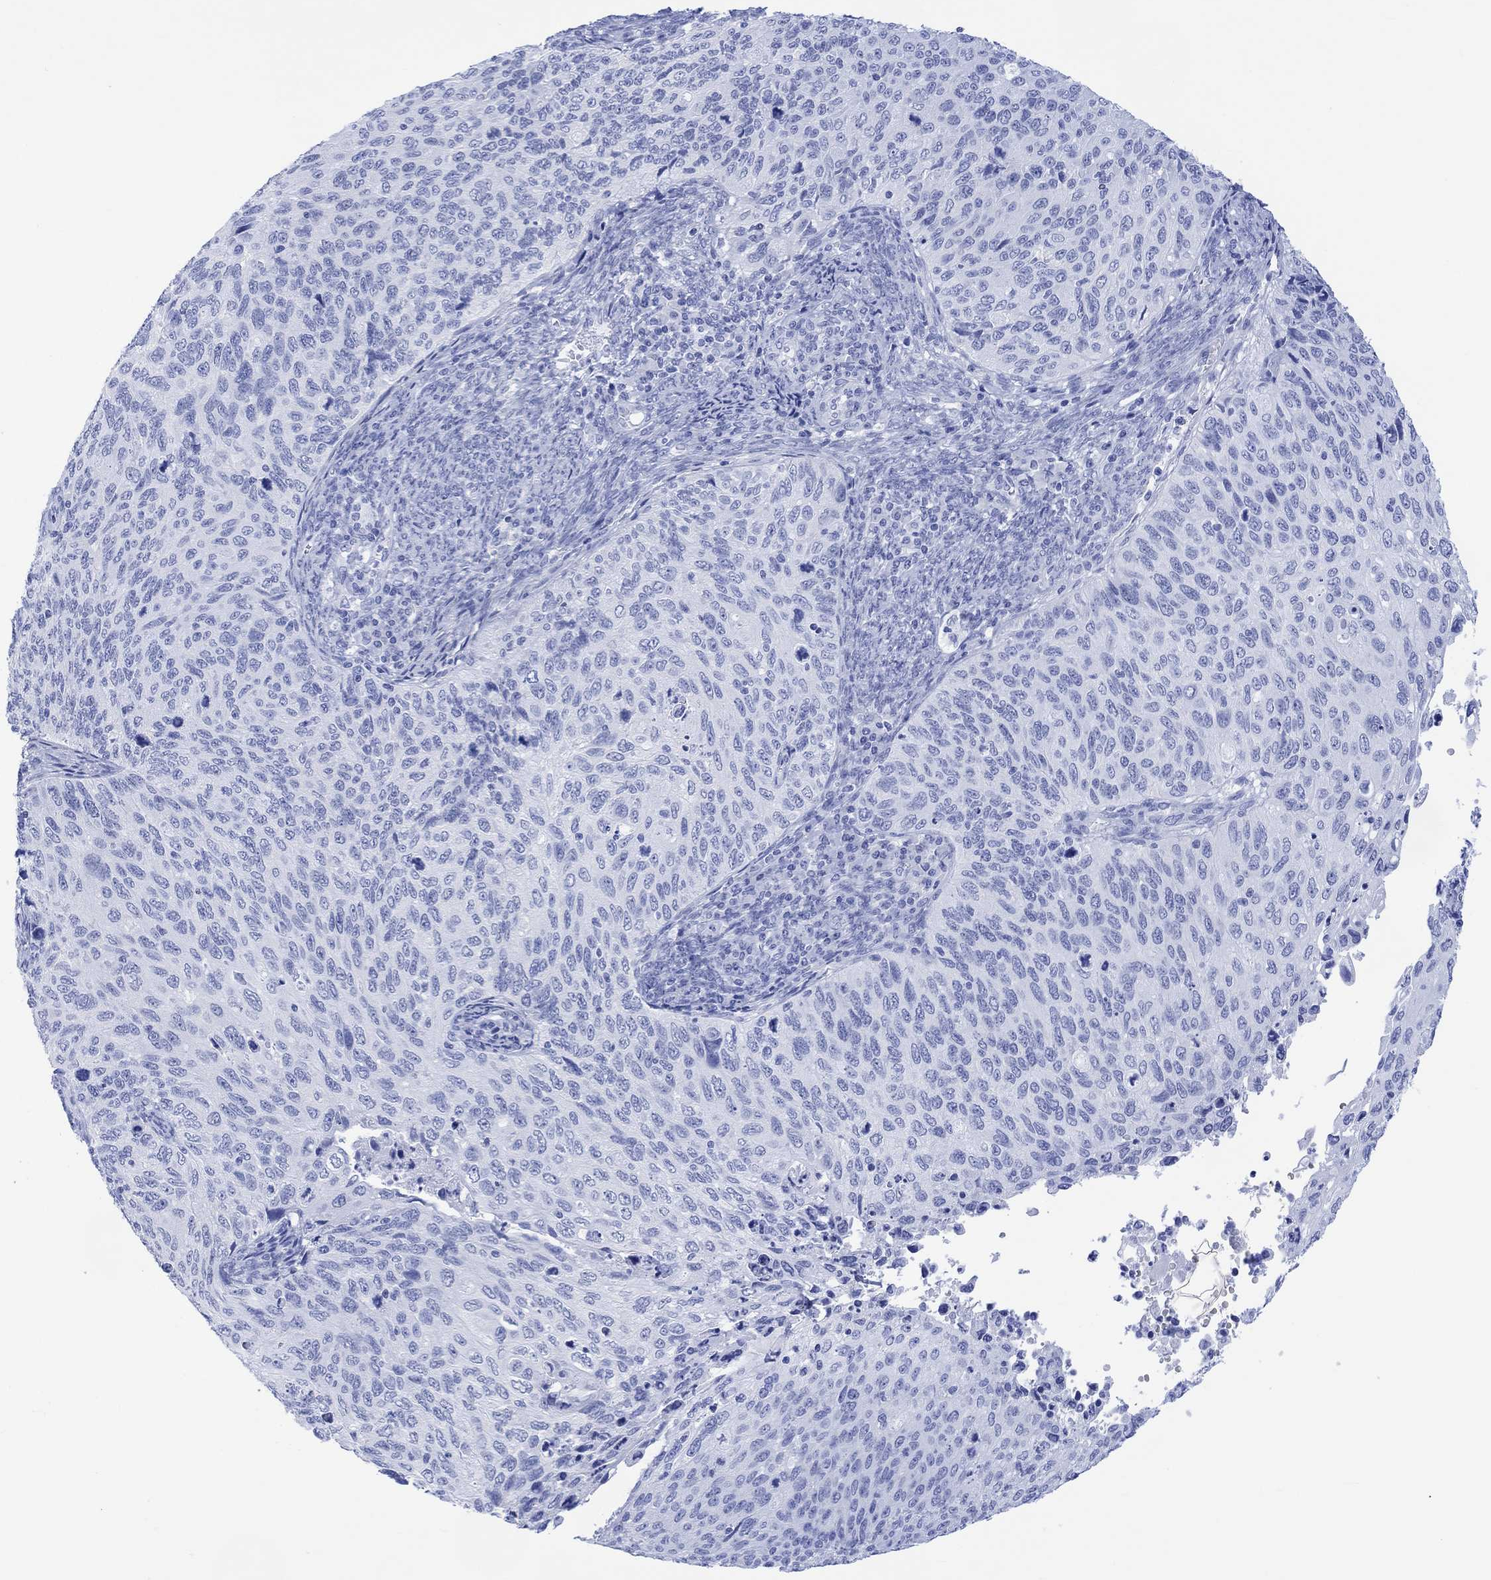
{"staining": {"intensity": "negative", "quantity": "none", "location": "none"}, "tissue": "cervical cancer", "cell_type": "Tumor cells", "image_type": "cancer", "snomed": [{"axis": "morphology", "description": "Squamous cell carcinoma, NOS"}, {"axis": "topography", "description": "Cervix"}], "caption": "Cervical squamous cell carcinoma was stained to show a protein in brown. There is no significant staining in tumor cells.", "gene": "CELF4", "patient": {"sex": "female", "age": 70}}